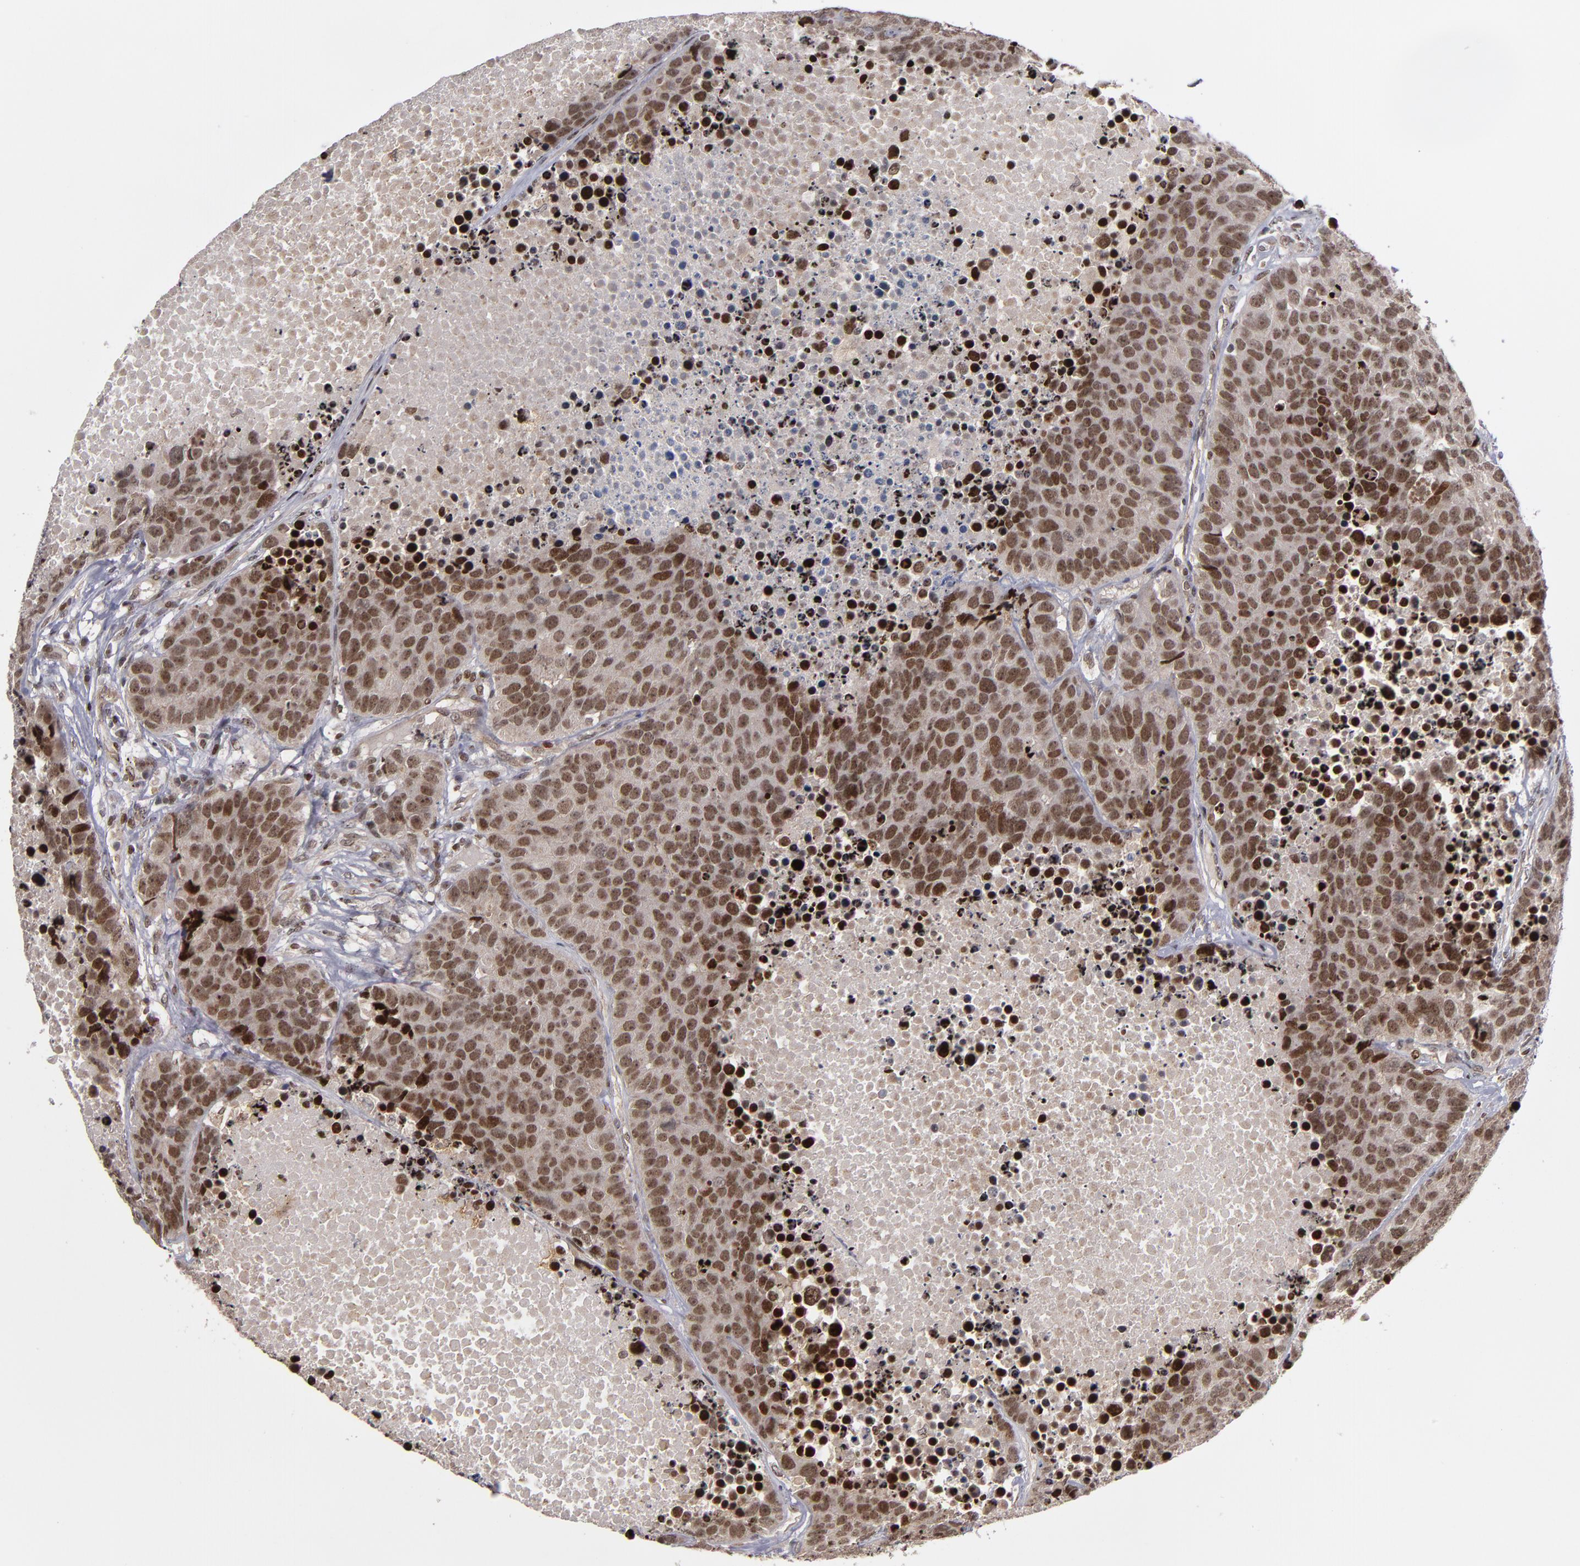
{"staining": {"intensity": "moderate", "quantity": ">75%", "location": "nuclear"}, "tissue": "carcinoid", "cell_type": "Tumor cells", "image_type": "cancer", "snomed": [{"axis": "morphology", "description": "Carcinoid, malignant, NOS"}, {"axis": "topography", "description": "Lung"}], "caption": "A medium amount of moderate nuclear expression is identified in about >75% of tumor cells in carcinoid tissue.", "gene": "KDM6A", "patient": {"sex": "male", "age": 60}}